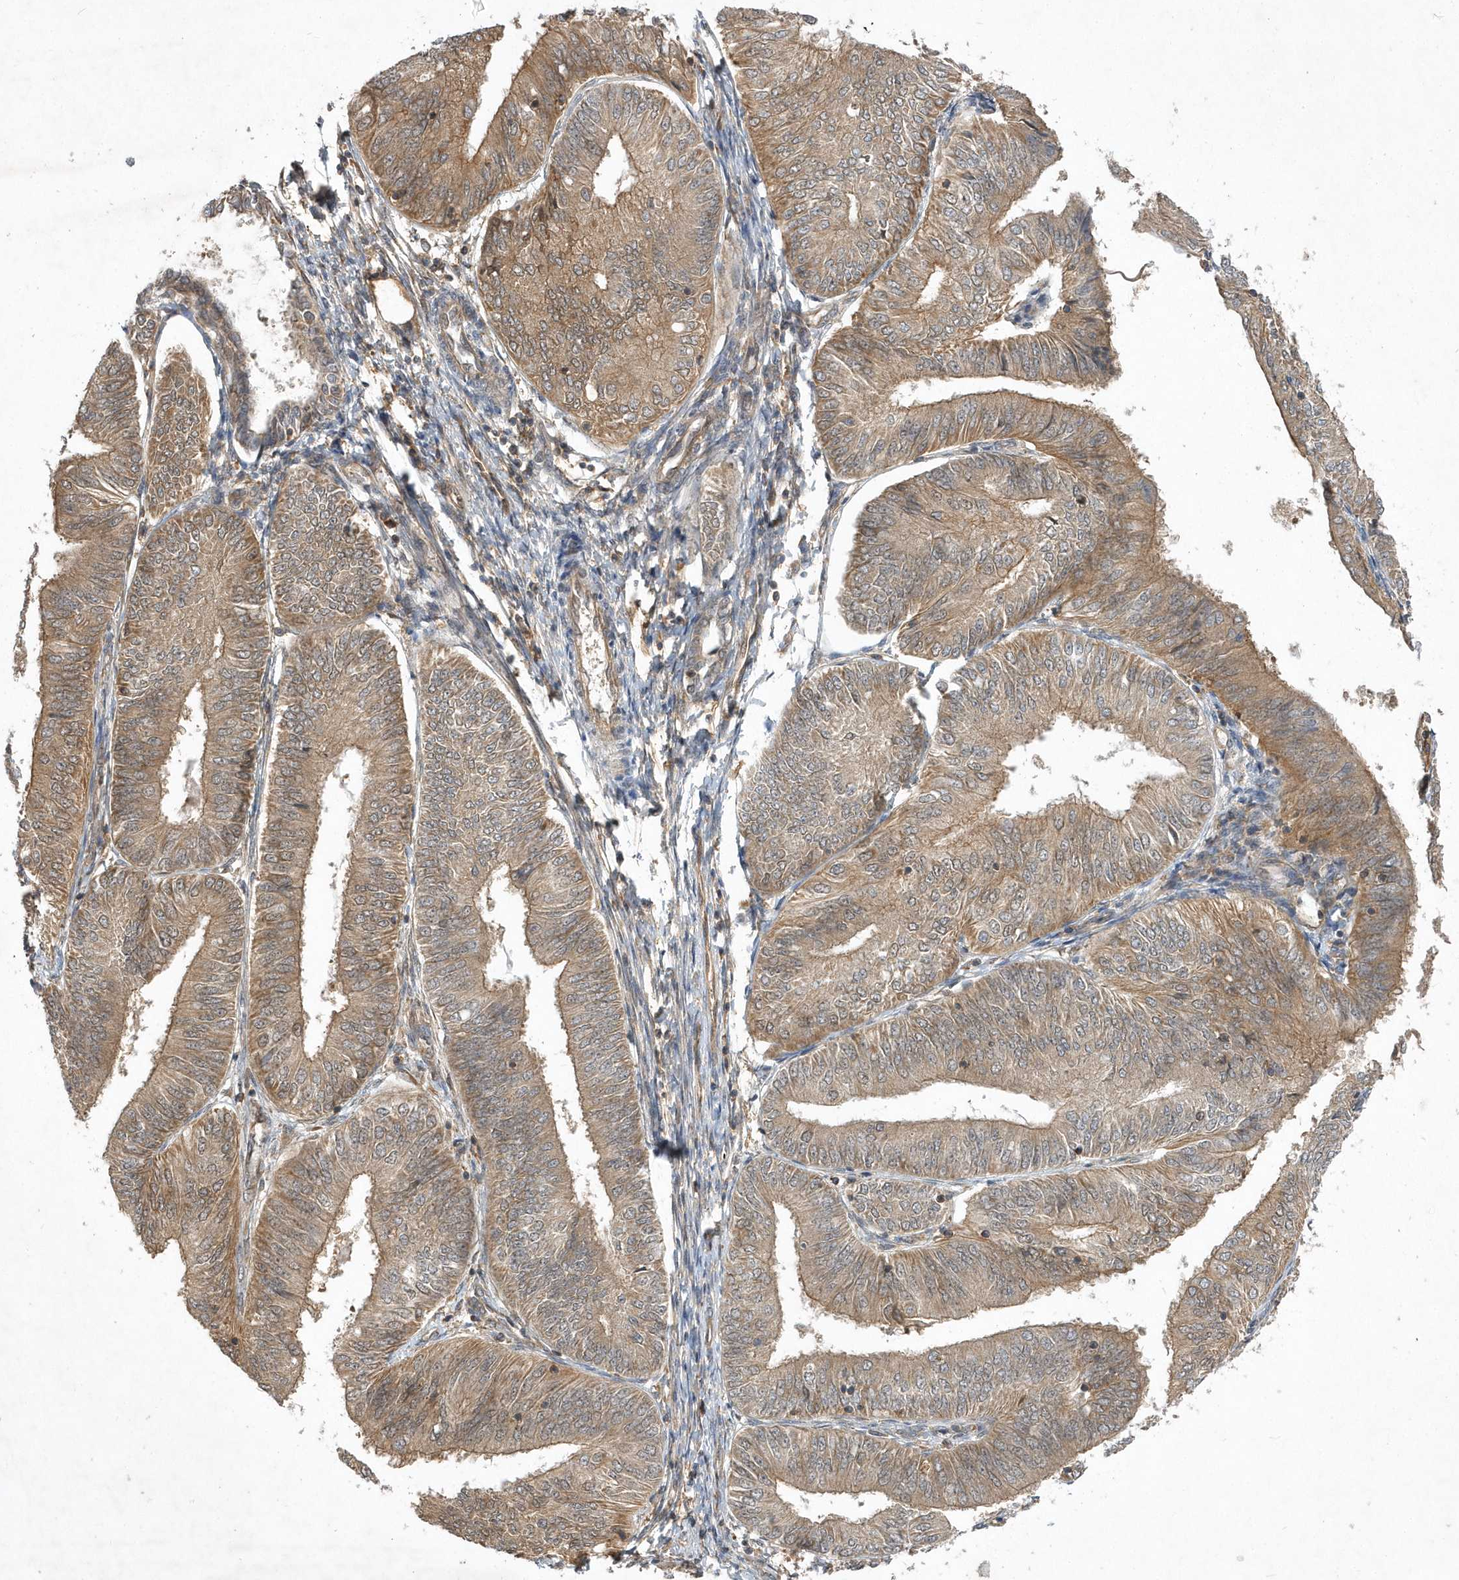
{"staining": {"intensity": "moderate", "quantity": ">75%", "location": "cytoplasmic/membranous"}, "tissue": "endometrial cancer", "cell_type": "Tumor cells", "image_type": "cancer", "snomed": [{"axis": "morphology", "description": "Adenocarcinoma, NOS"}, {"axis": "topography", "description": "Endometrium"}], "caption": "High-power microscopy captured an immunohistochemistry photomicrograph of endometrial cancer, revealing moderate cytoplasmic/membranous positivity in approximately >75% of tumor cells.", "gene": "GFM2", "patient": {"sex": "female", "age": 58}}